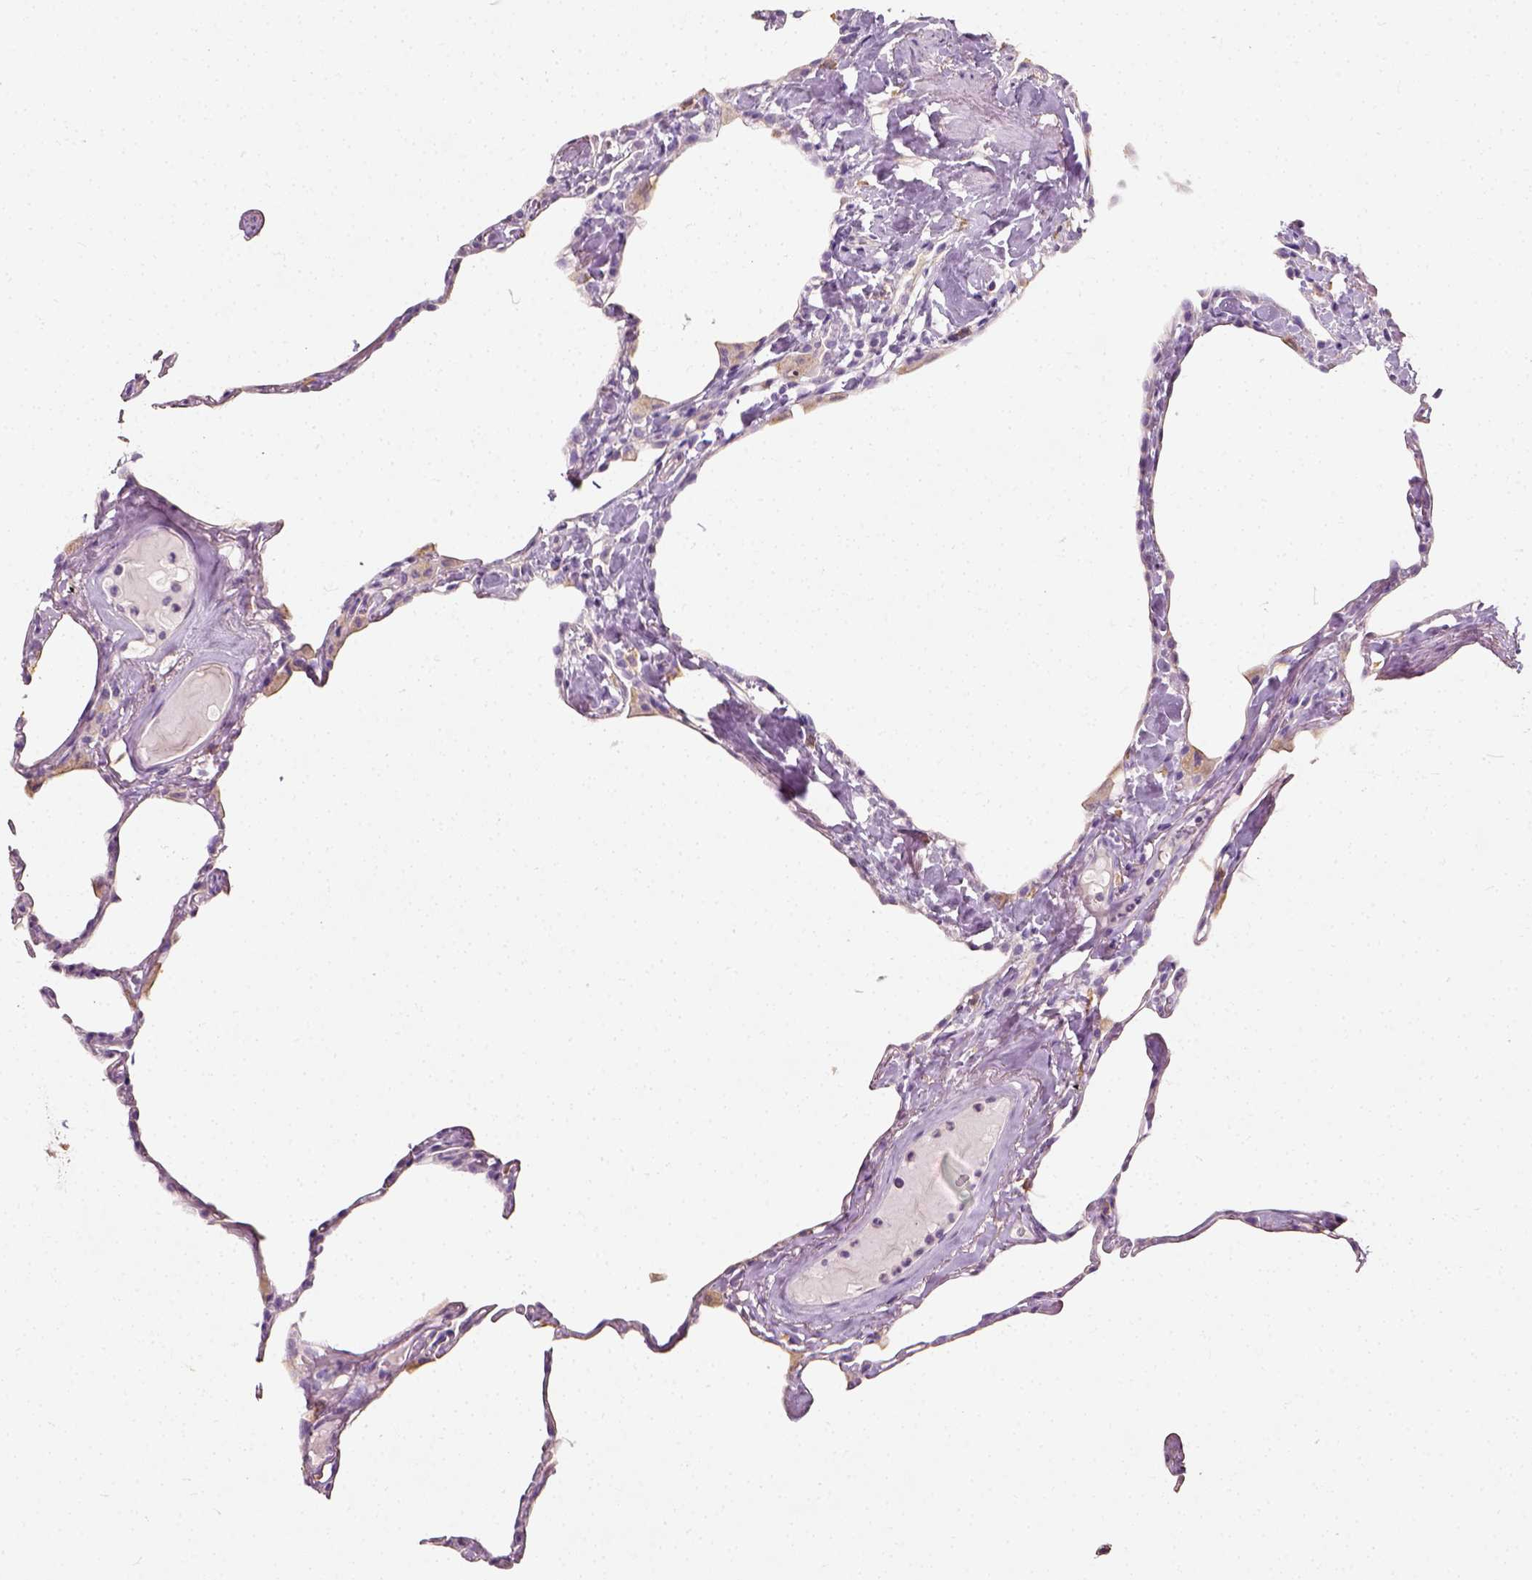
{"staining": {"intensity": "negative", "quantity": "none", "location": "none"}, "tissue": "lung", "cell_type": "Alveolar cells", "image_type": "normal", "snomed": [{"axis": "morphology", "description": "Normal tissue, NOS"}, {"axis": "topography", "description": "Lung"}], "caption": "Immunohistochemistry (IHC) photomicrograph of benign lung: human lung stained with DAB (3,3'-diaminobenzidine) reveals no significant protein expression in alveolar cells.", "gene": "DHCR24", "patient": {"sex": "male", "age": 65}}